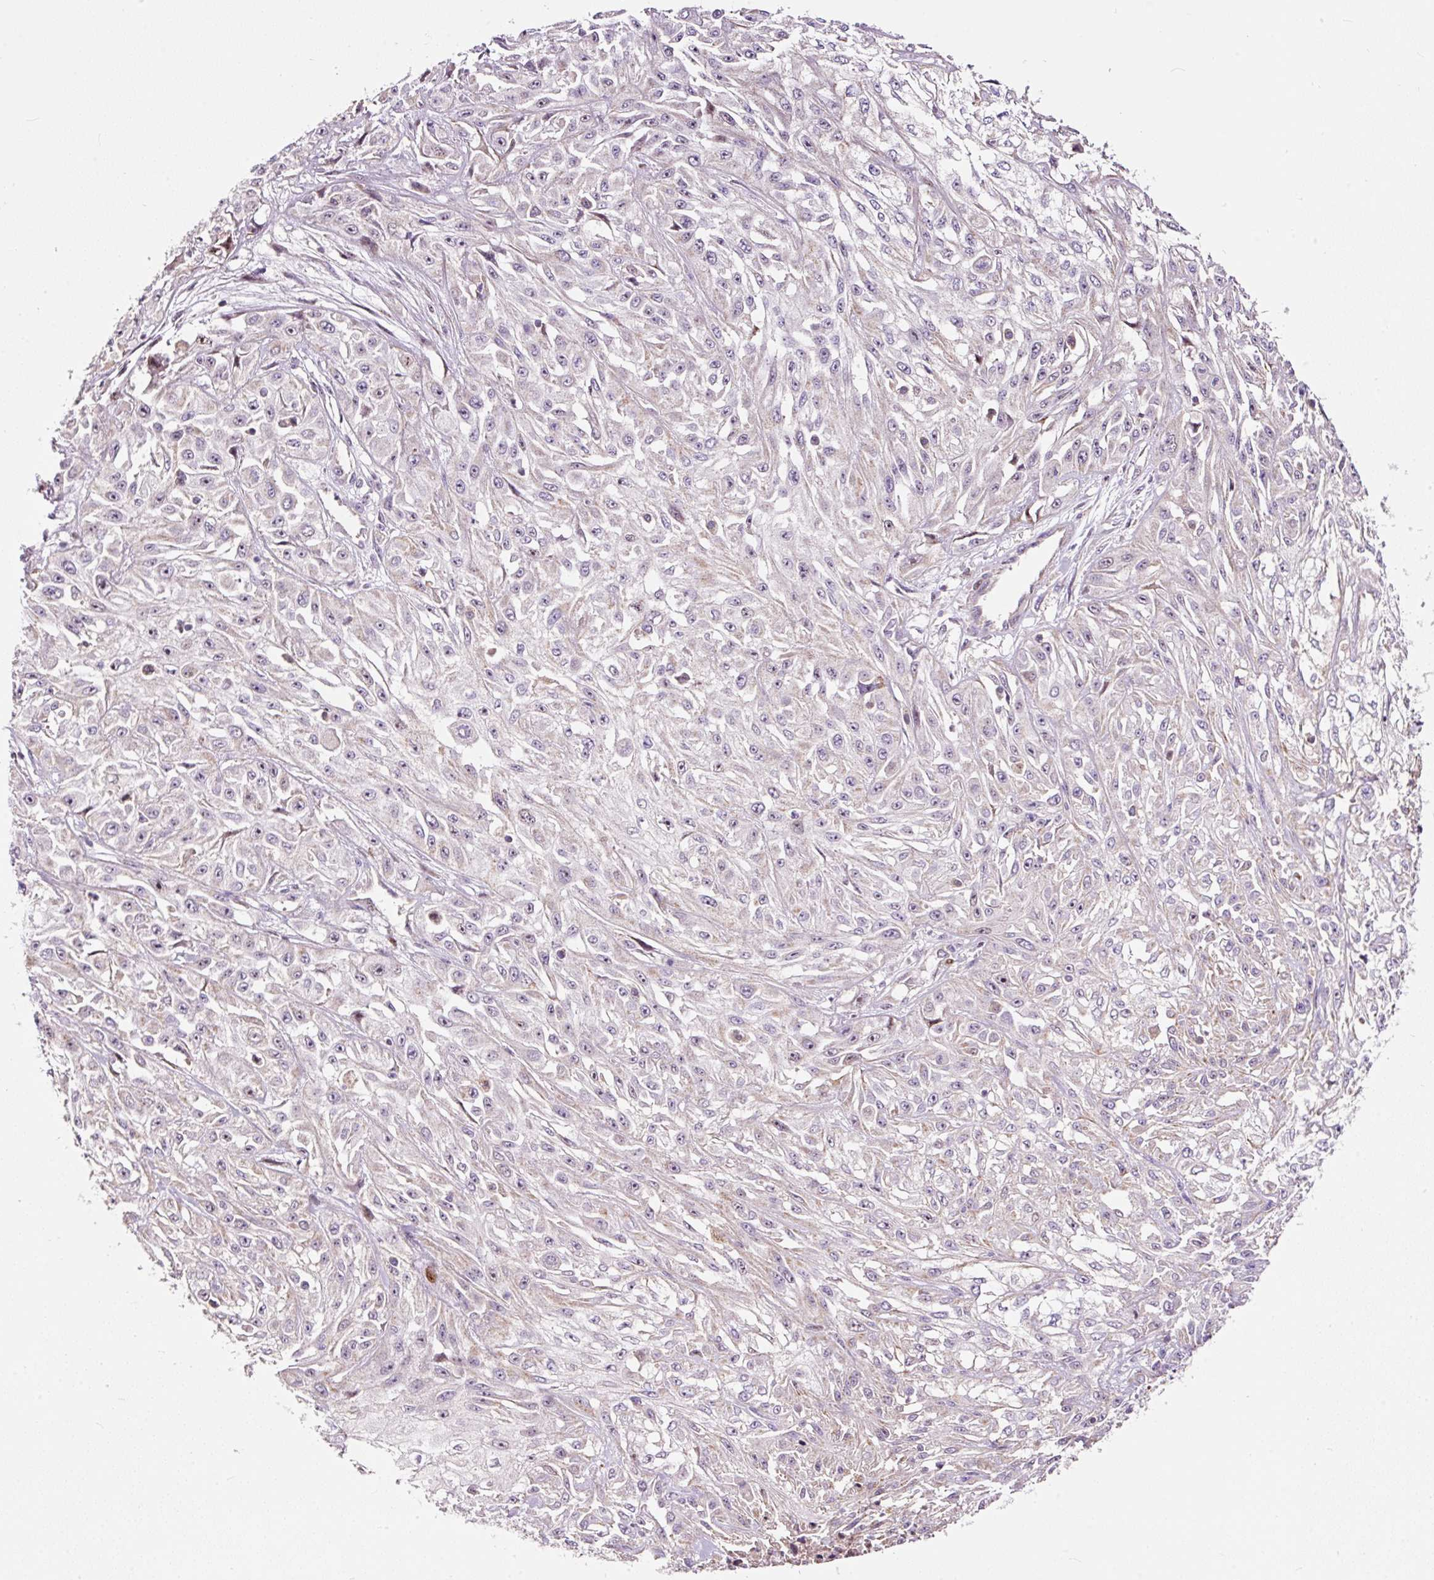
{"staining": {"intensity": "negative", "quantity": "none", "location": "none"}, "tissue": "skin cancer", "cell_type": "Tumor cells", "image_type": "cancer", "snomed": [{"axis": "morphology", "description": "Squamous cell carcinoma, NOS"}, {"axis": "morphology", "description": "Squamous cell carcinoma, metastatic, NOS"}, {"axis": "topography", "description": "Skin"}, {"axis": "topography", "description": "Lymph node"}], "caption": "IHC photomicrograph of neoplastic tissue: human skin metastatic squamous cell carcinoma stained with DAB (3,3'-diaminobenzidine) shows no significant protein staining in tumor cells. (DAB immunohistochemistry with hematoxylin counter stain).", "gene": "BOLA3", "patient": {"sex": "male", "age": 75}}